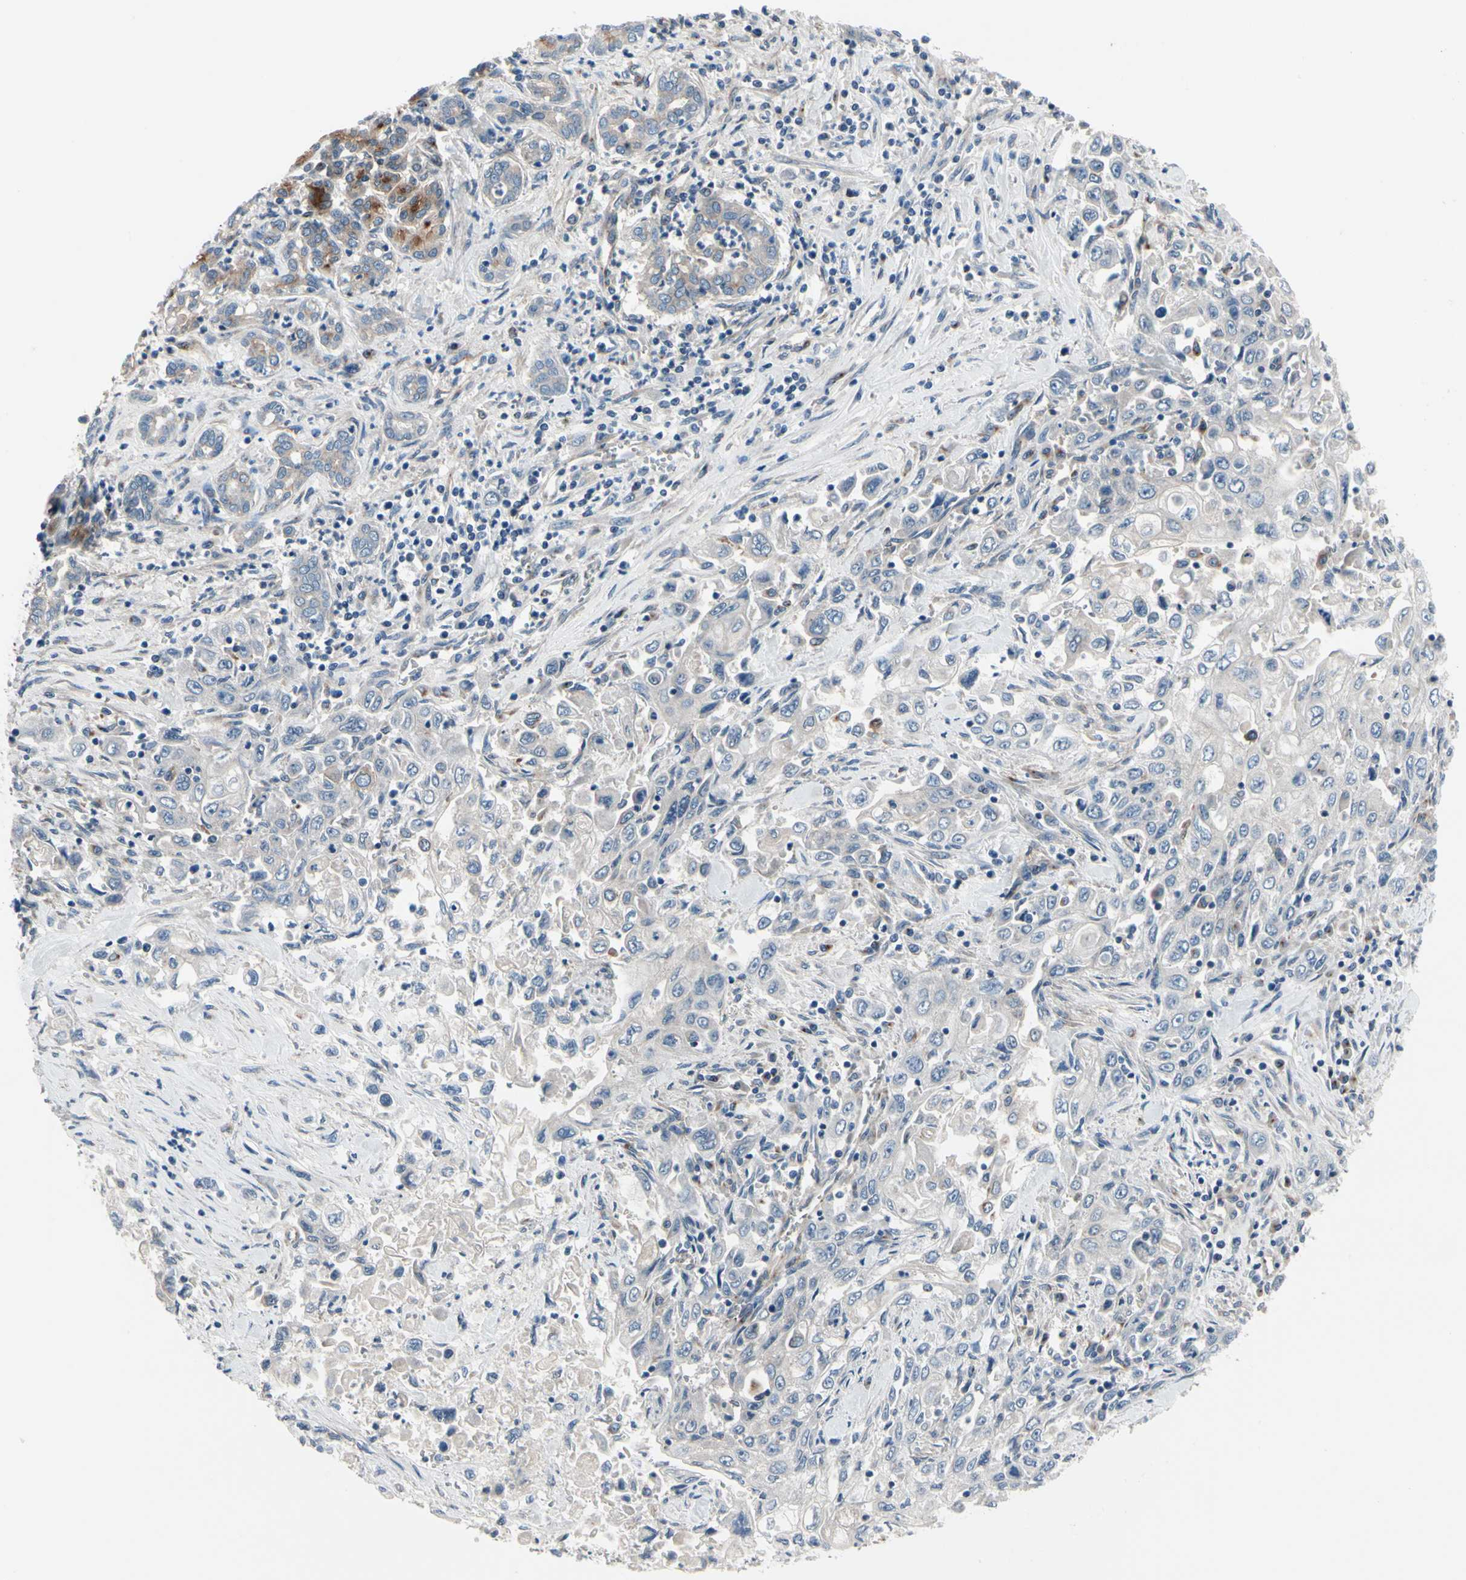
{"staining": {"intensity": "negative", "quantity": "none", "location": "none"}, "tissue": "pancreatic cancer", "cell_type": "Tumor cells", "image_type": "cancer", "snomed": [{"axis": "morphology", "description": "Adenocarcinoma, NOS"}, {"axis": "topography", "description": "Pancreas"}], "caption": "Immunohistochemistry image of neoplastic tissue: human pancreatic cancer stained with DAB demonstrates no significant protein positivity in tumor cells. The staining was performed using DAB (3,3'-diaminobenzidine) to visualize the protein expression in brown, while the nuclei were stained in blue with hematoxylin (Magnification: 20x).", "gene": "PRKAR2B", "patient": {"sex": "male", "age": 70}}